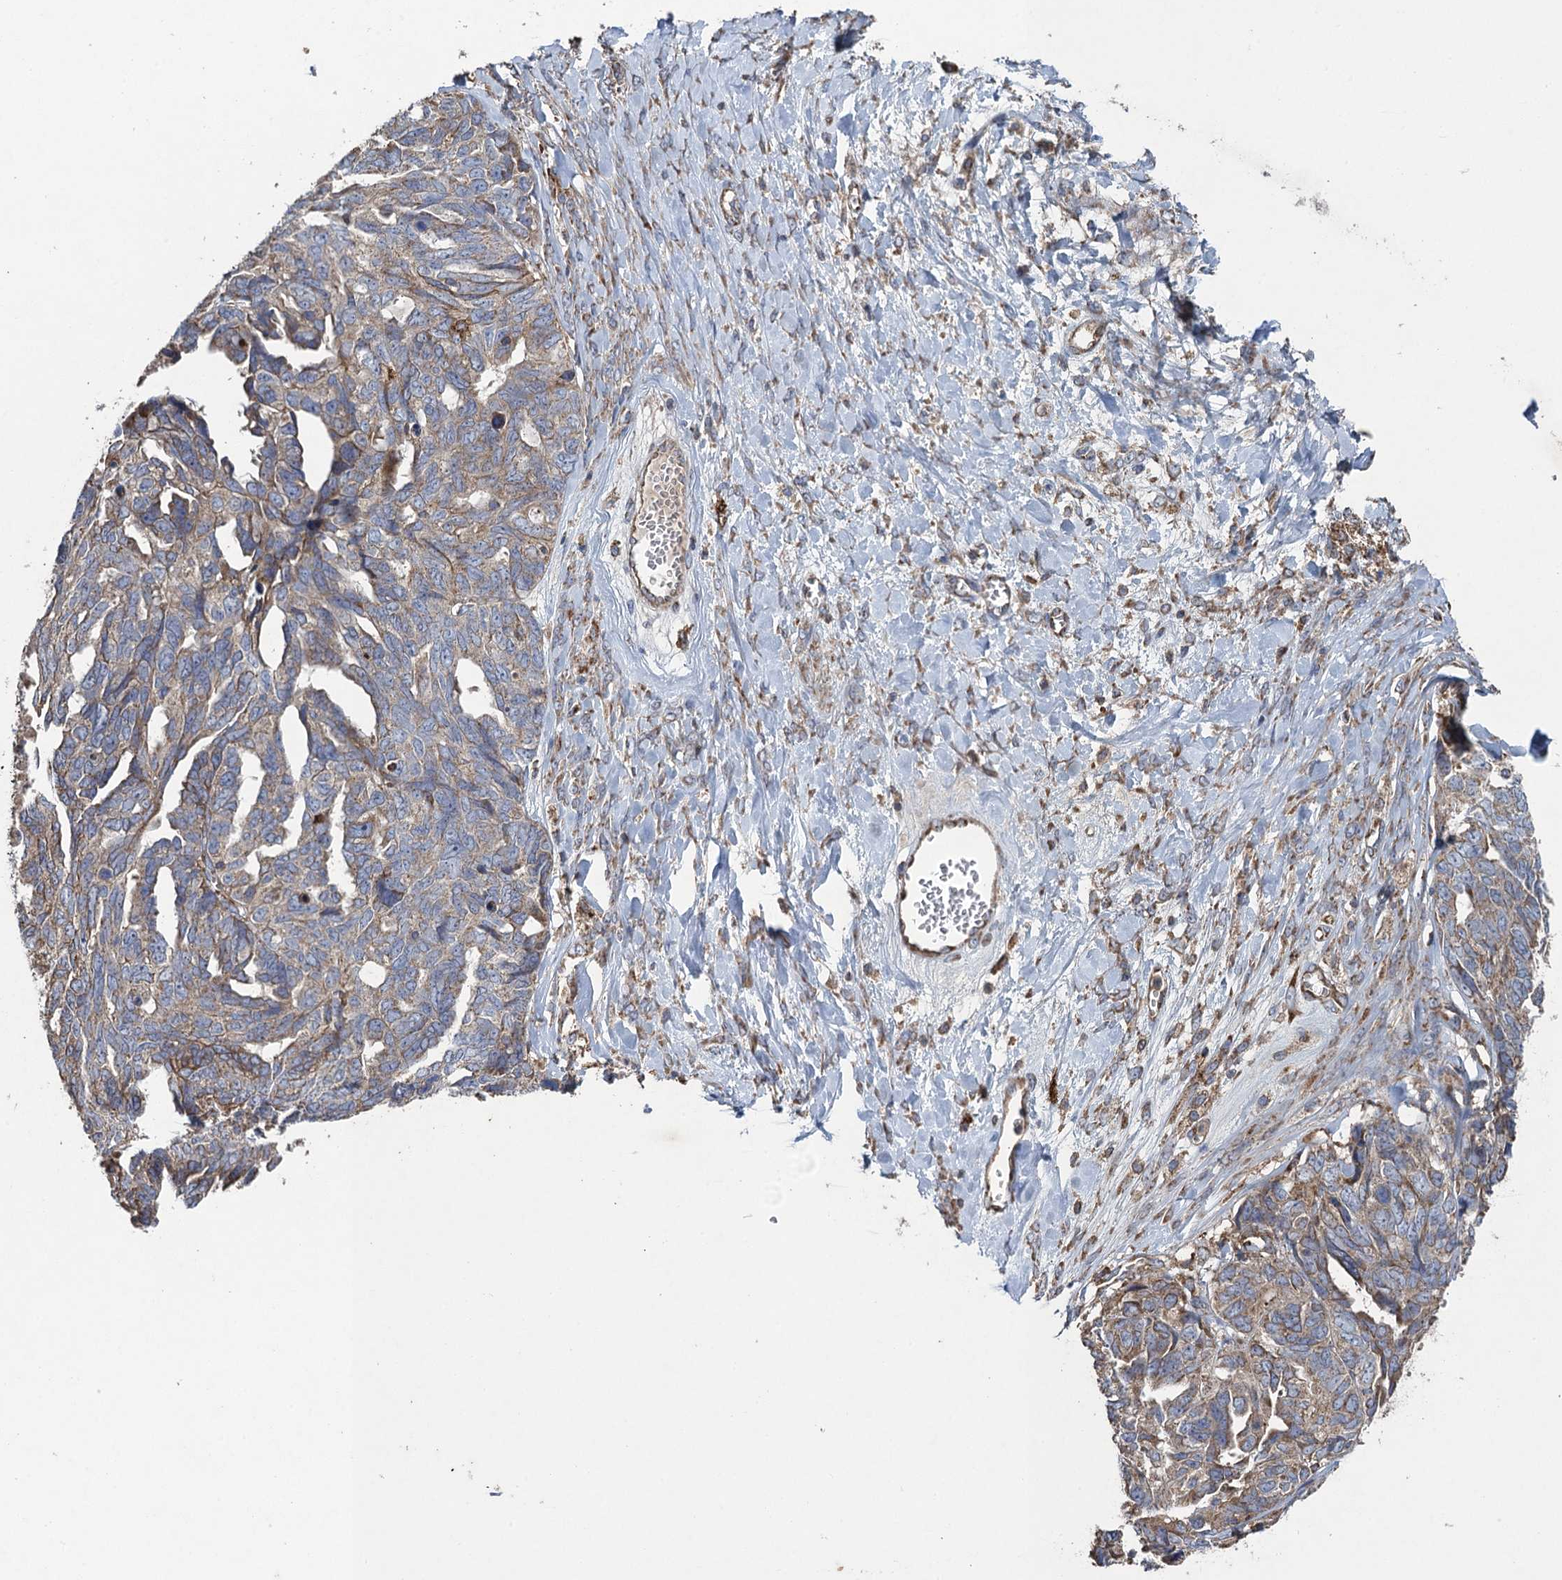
{"staining": {"intensity": "weak", "quantity": "25%-75%", "location": "cytoplasmic/membranous"}, "tissue": "ovarian cancer", "cell_type": "Tumor cells", "image_type": "cancer", "snomed": [{"axis": "morphology", "description": "Cystadenocarcinoma, serous, NOS"}, {"axis": "topography", "description": "Ovary"}], "caption": "Brown immunohistochemical staining in human ovarian serous cystadenocarcinoma exhibits weak cytoplasmic/membranous positivity in approximately 25%-75% of tumor cells.", "gene": "TXNDC11", "patient": {"sex": "female", "age": 79}}